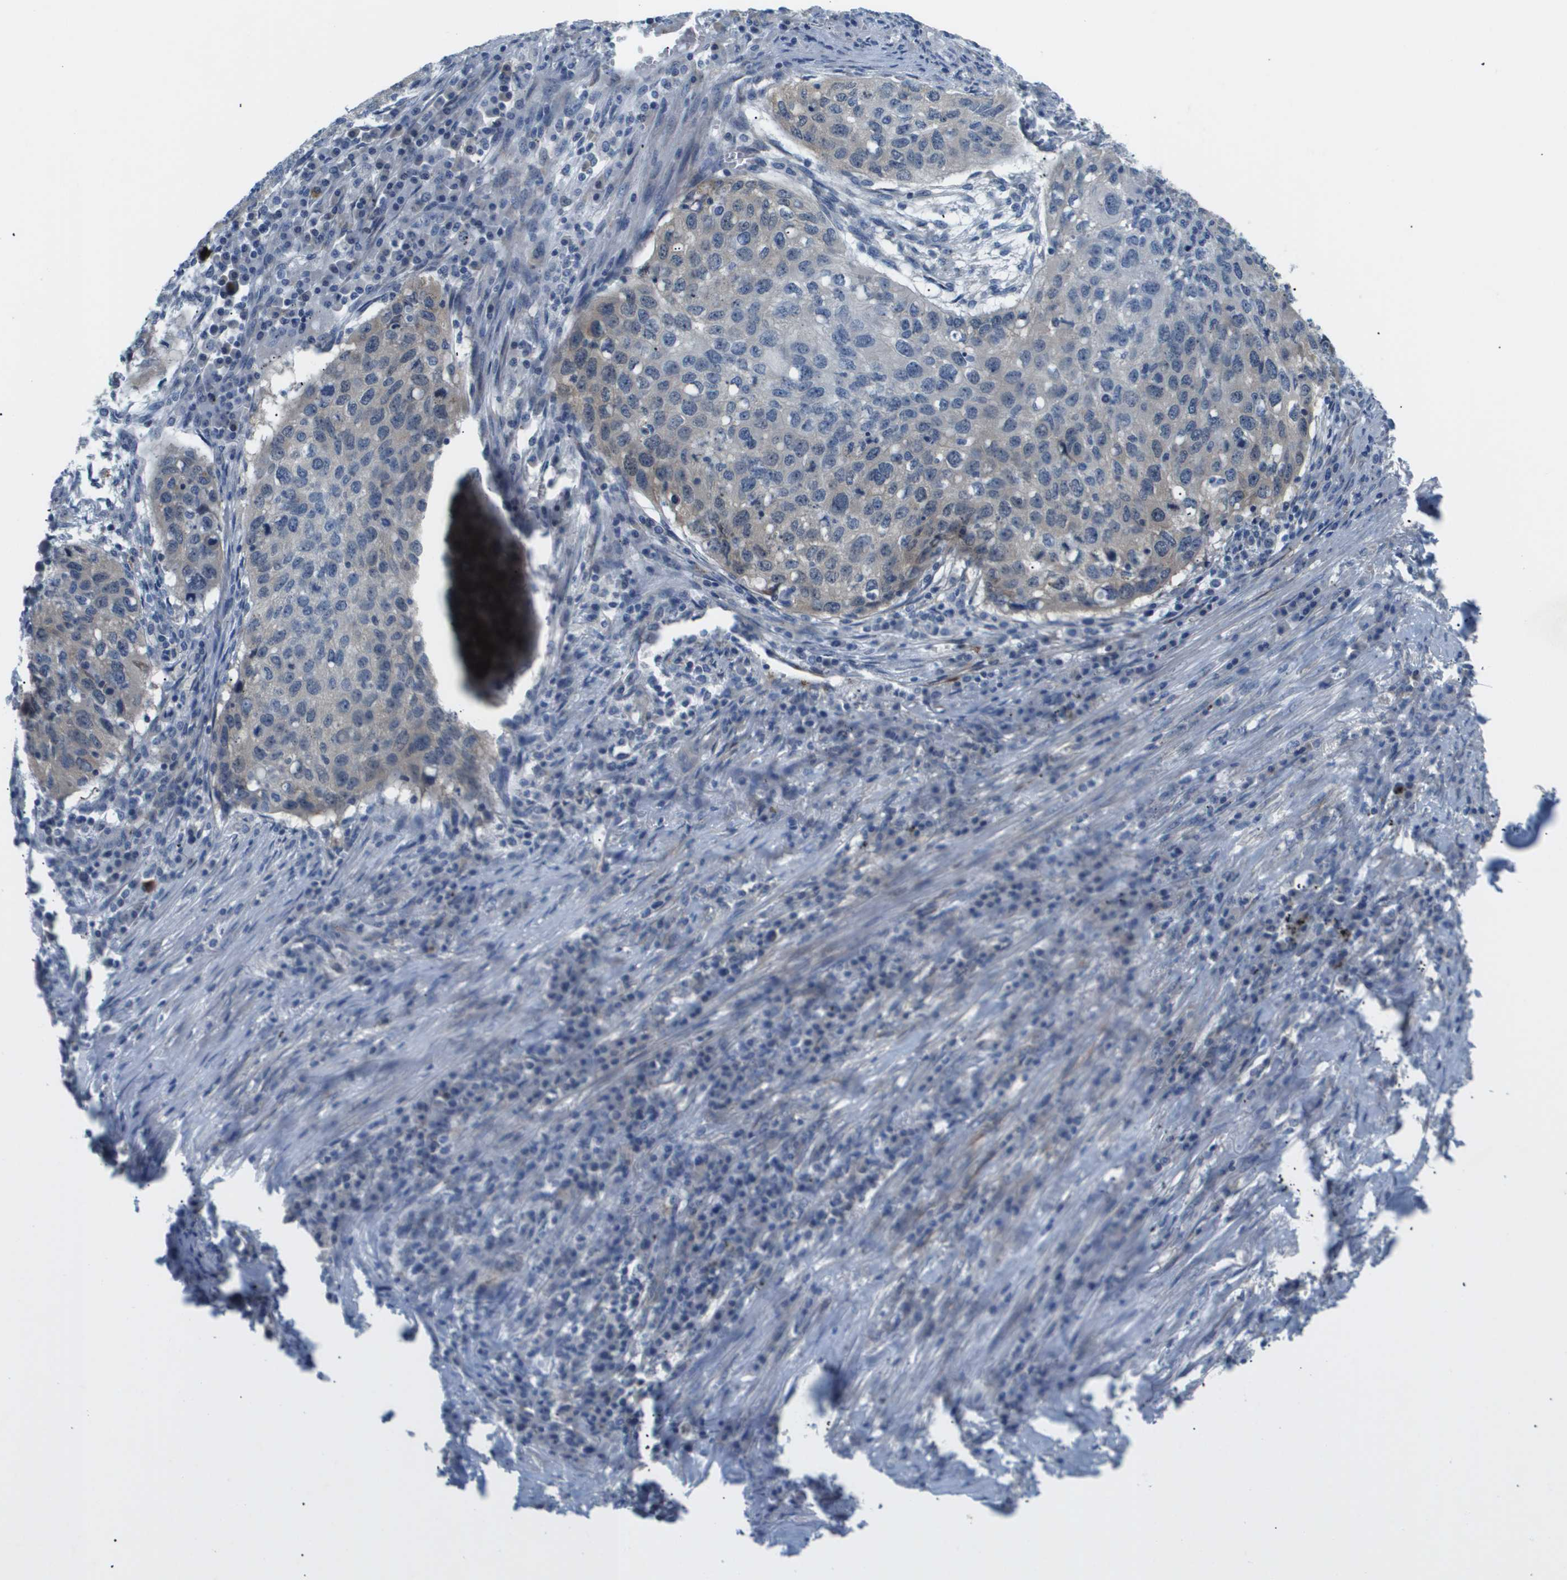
{"staining": {"intensity": "negative", "quantity": "none", "location": "none"}, "tissue": "lung cancer", "cell_type": "Tumor cells", "image_type": "cancer", "snomed": [{"axis": "morphology", "description": "Squamous cell carcinoma, NOS"}, {"axis": "topography", "description": "Lung"}], "caption": "There is no significant expression in tumor cells of lung cancer (squamous cell carcinoma).", "gene": "OTUD5", "patient": {"sex": "female", "age": 63}}